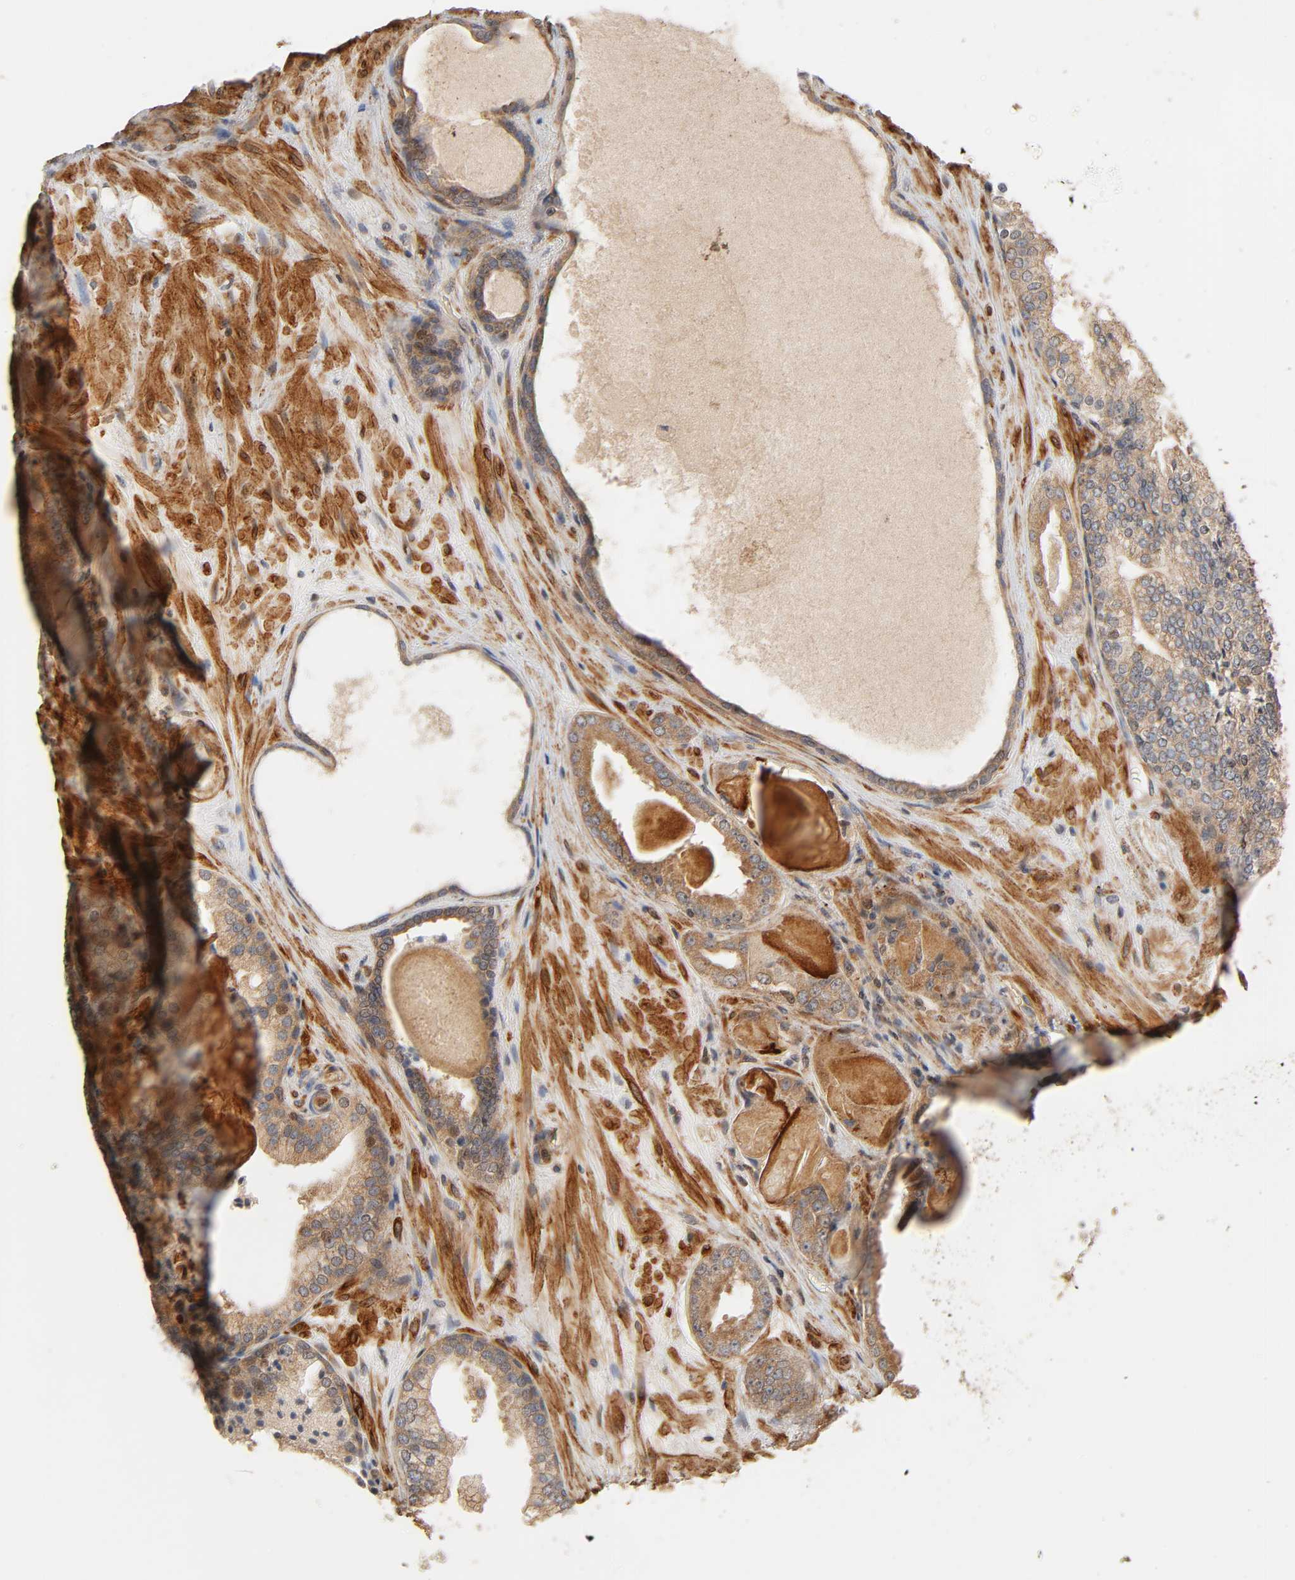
{"staining": {"intensity": "moderate", "quantity": ">75%", "location": "cytoplasmic/membranous"}, "tissue": "prostate cancer", "cell_type": "Tumor cells", "image_type": "cancer", "snomed": [{"axis": "morphology", "description": "Adenocarcinoma, High grade"}, {"axis": "topography", "description": "Prostate"}], "caption": "About >75% of tumor cells in high-grade adenocarcinoma (prostate) display moderate cytoplasmic/membranous protein expression as visualized by brown immunohistochemical staining.", "gene": "NEMF", "patient": {"sex": "male", "age": 68}}